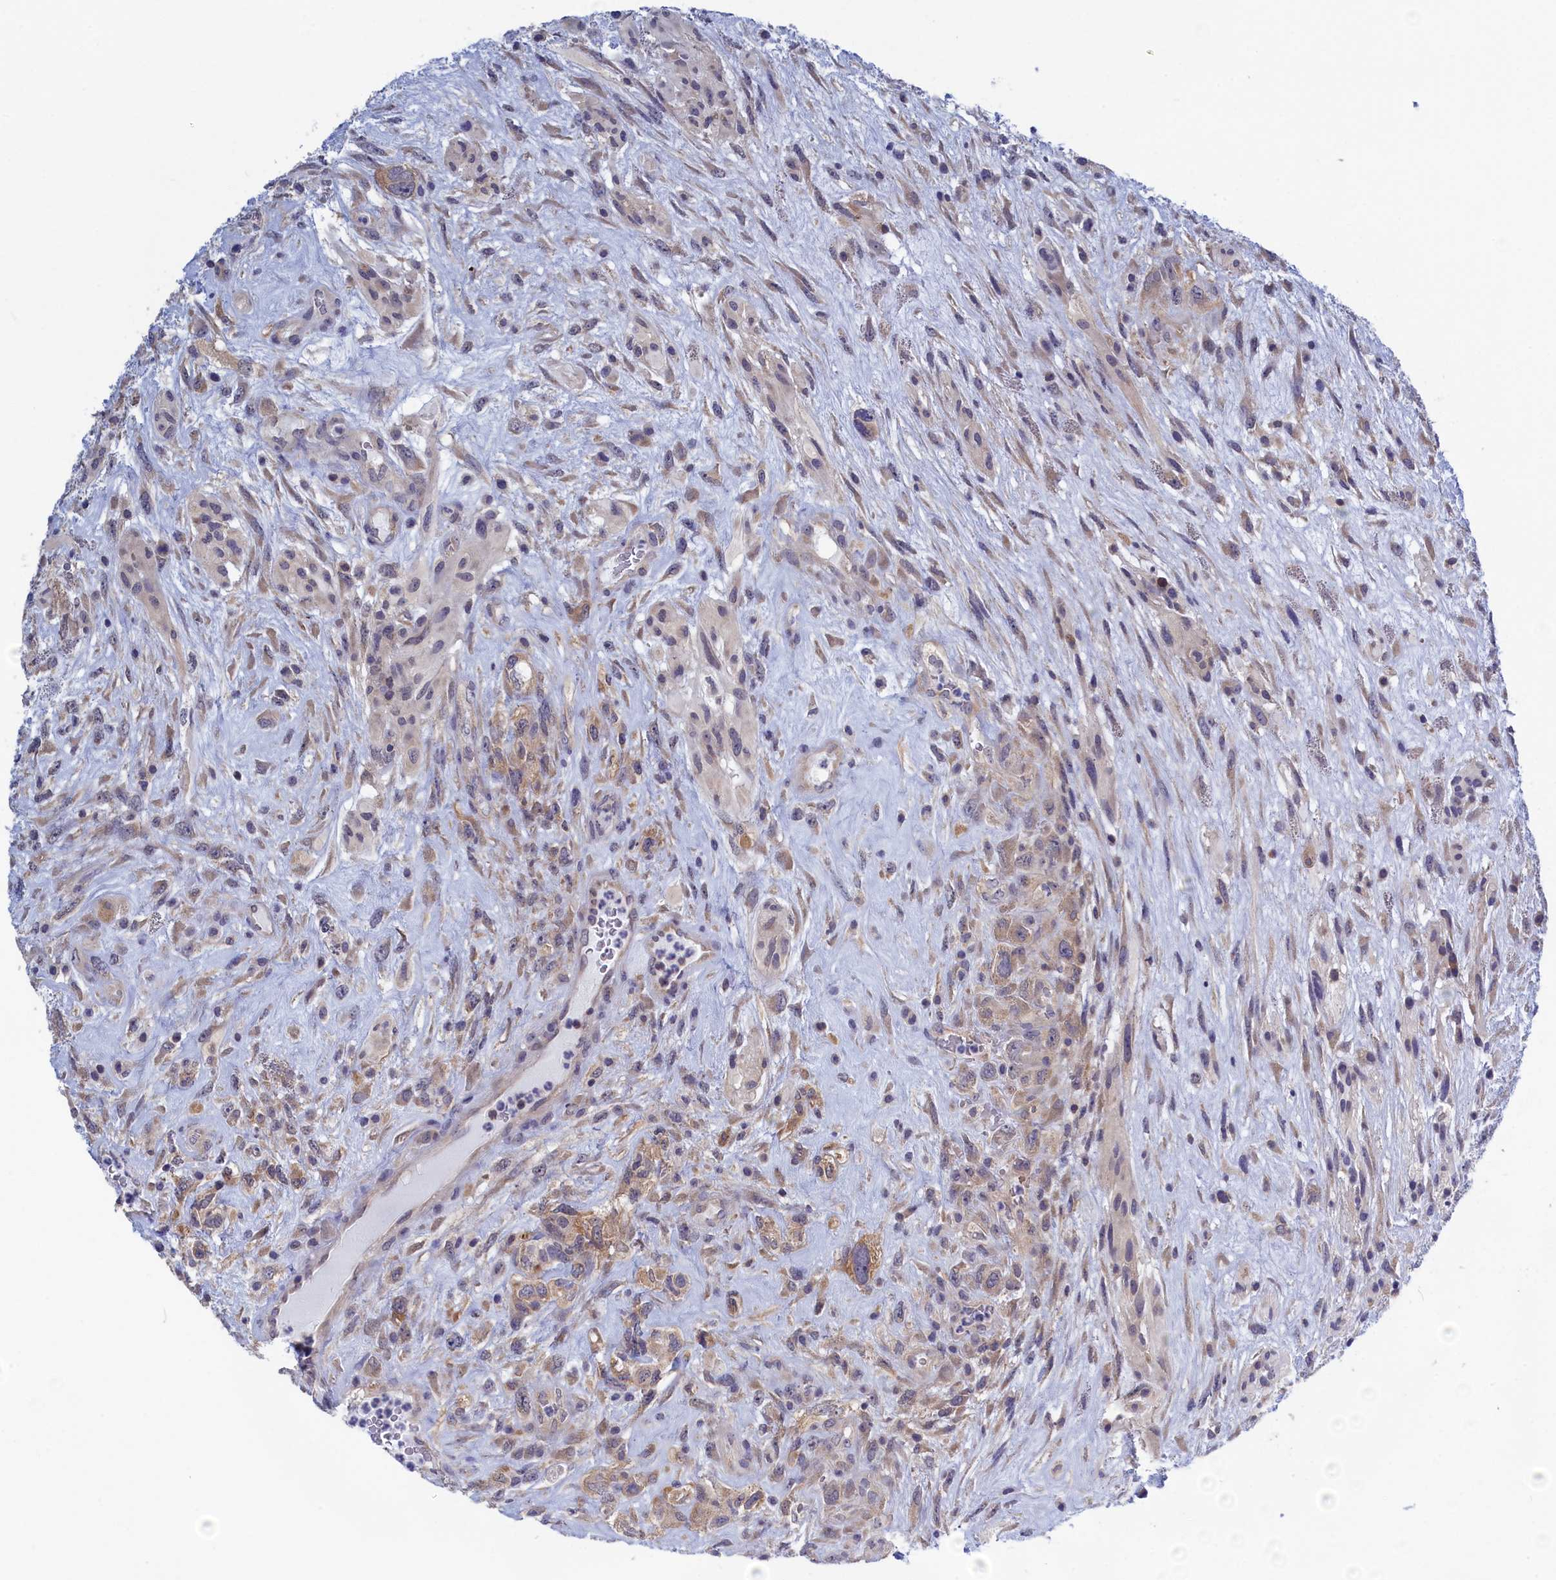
{"staining": {"intensity": "weak", "quantity": "<25%", "location": "cytoplasmic/membranous"}, "tissue": "glioma", "cell_type": "Tumor cells", "image_type": "cancer", "snomed": [{"axis": "morphology", "description": "Glioma, malignant, High grade"}, {"axis": "topography", "description": "Brain"}], "caption": "Protein analysis of malignant glioma (high-grade) shows no significant positivity in tumor cells.", "gene": "PGP", "patient": {"sex": "male", "age": 61}}